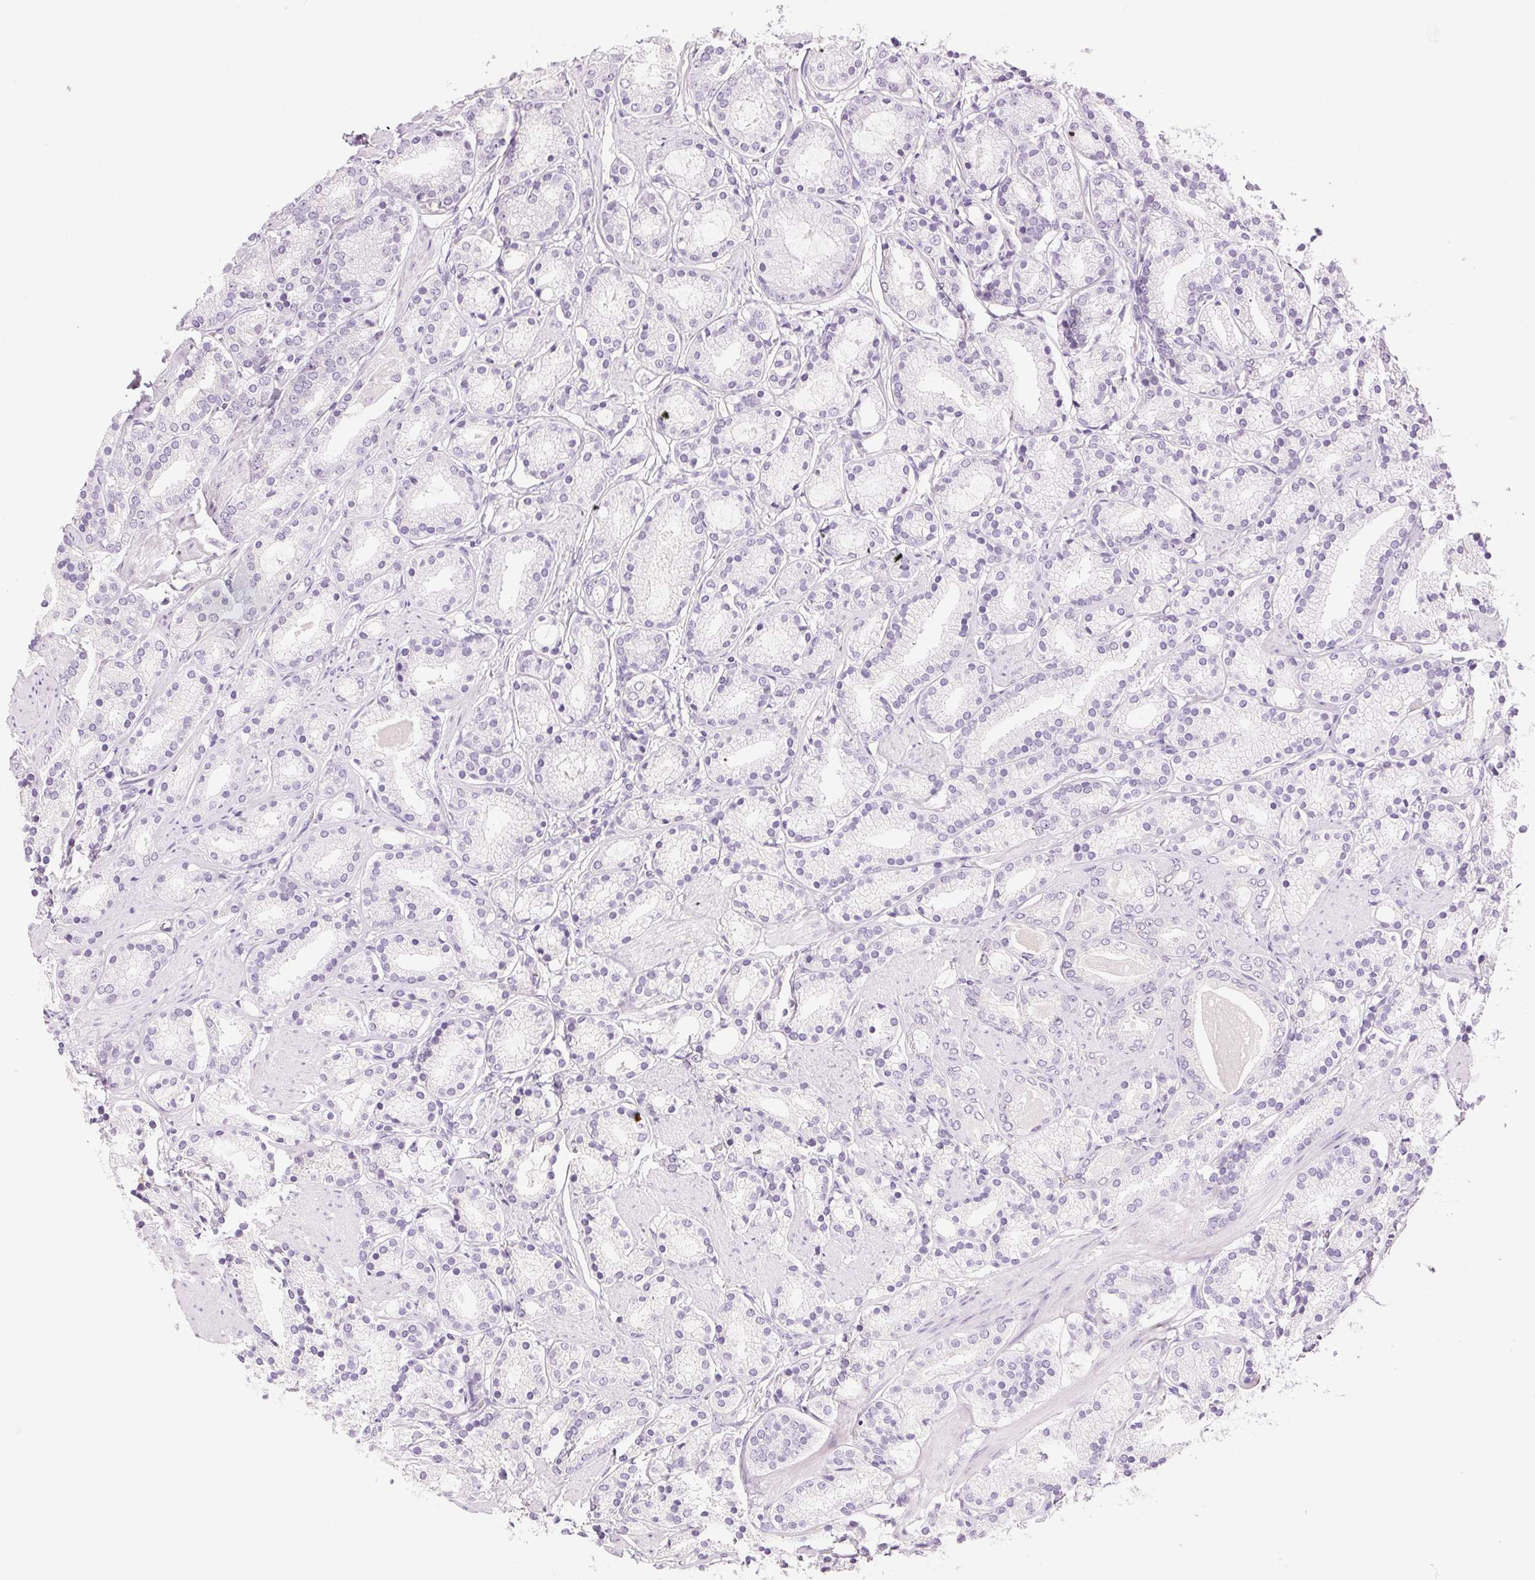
{"staining": {"intensity": "negative", "quantity": "none", "location": "none"}, "tissue": "prostate cancer", "cell_type": "Tumor cells", "image_type": "cancer", "snomed": [{"axis": "morphology", "description": "Adenocarcinoma, High grade"}, {"axis": "topography", "description": "Prostate"}], "caption": "This is a micrograph of IHC staining of prostate cancer, which shows no staining in tumor cells.", "gene": "HSD17B2", "patient": {"sex": "male", "age": 63}}